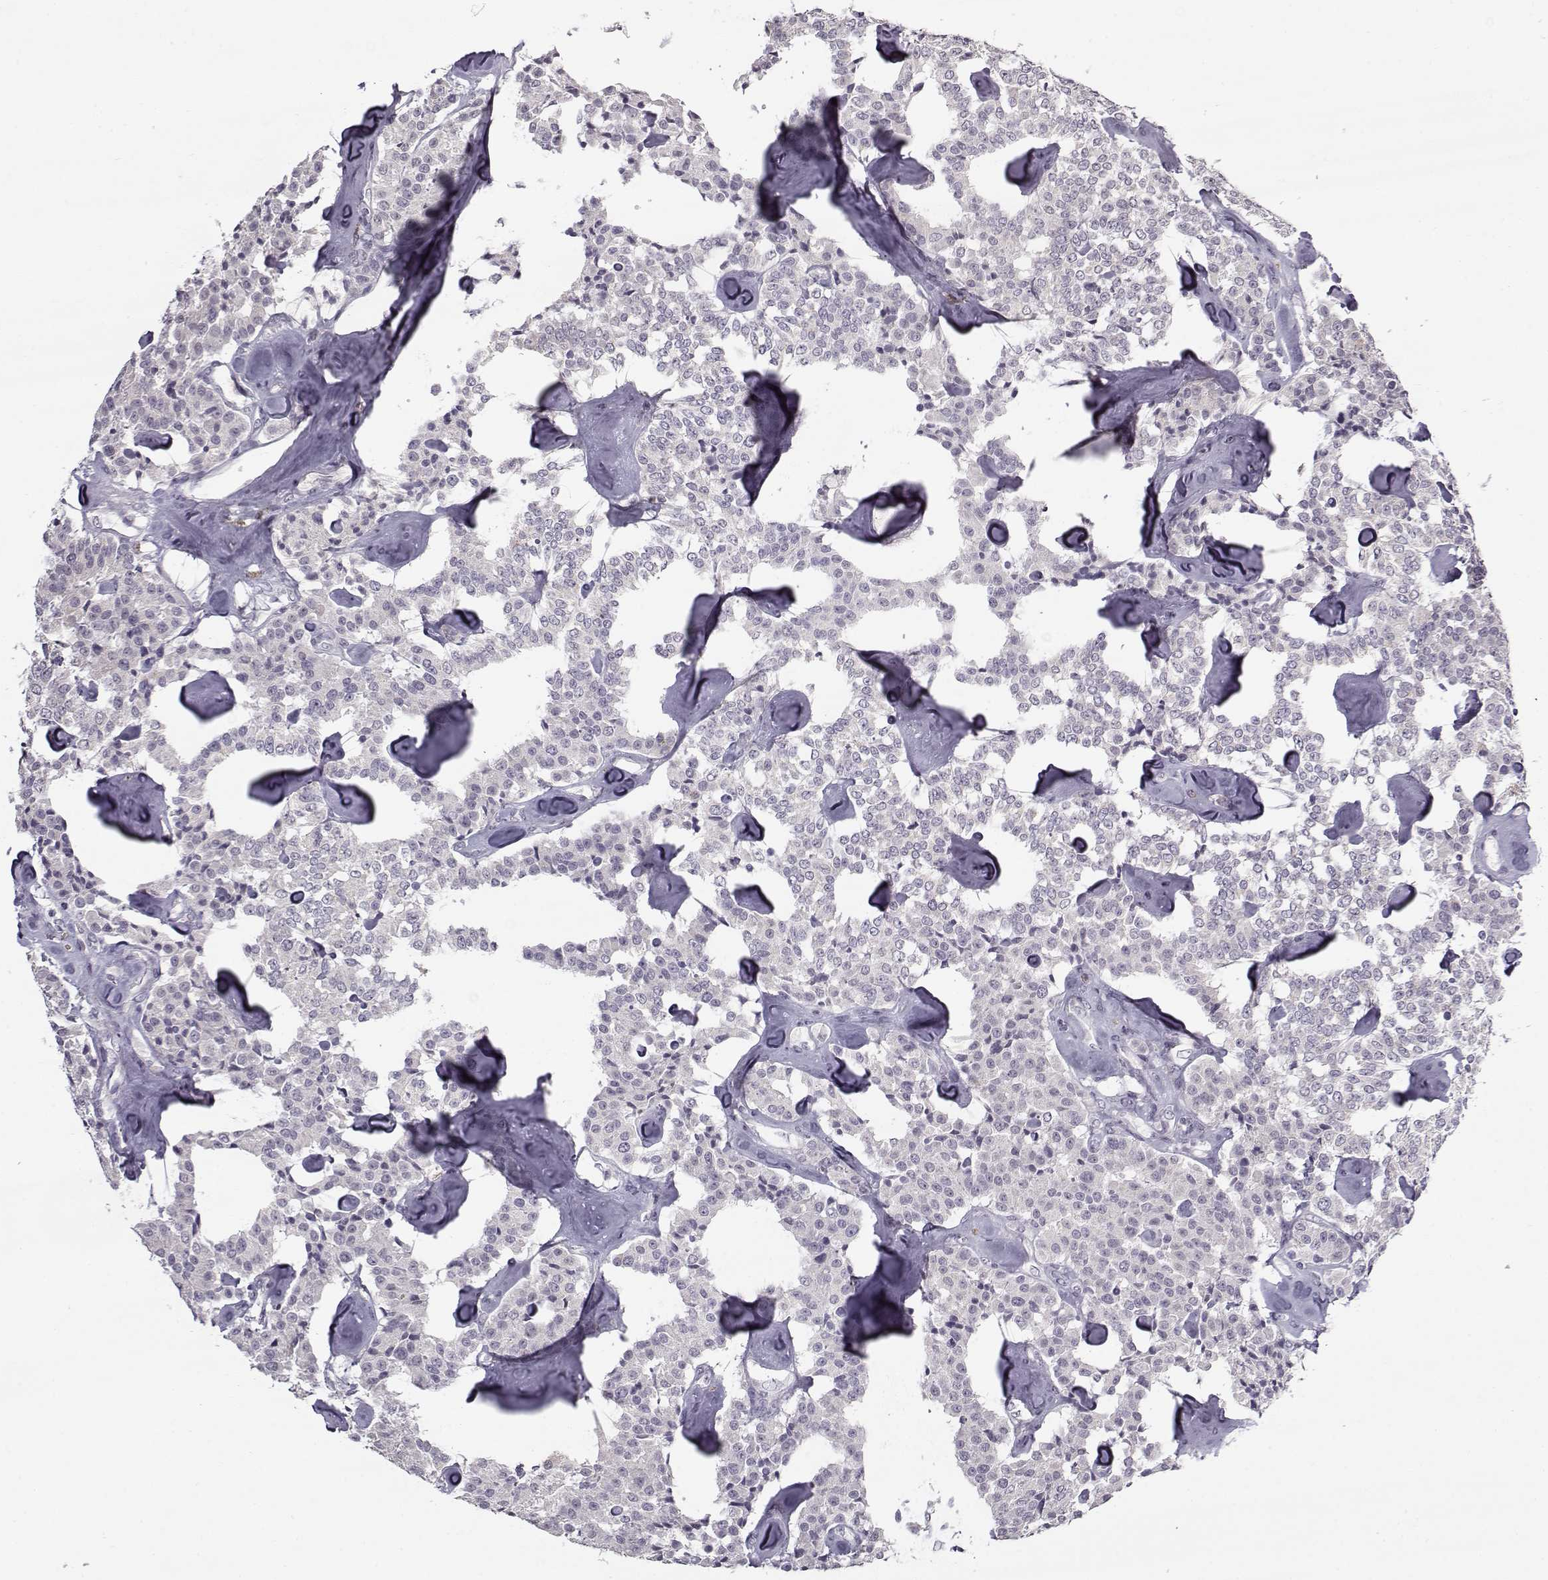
{"staining": {"intensity": "negative", "quantity": "none", "location": "none"}, "tissue": "carcinoid", "cell_type": "Tumor cells", "image_type": "cancer", "snomed": [{"axis": "morphology", "description": "Carcinoid, malignant, NOS"}, {"axis": "topography", "description": "Pancreas"}], "caption": "DAB immunohistochemical staining of human carcinoid (malignant) exhibits no significant expression in tumor cells. Nuclei are stained in blue.", "gene": "SNCA", "patient": {"sex": "male", "age": 41}}